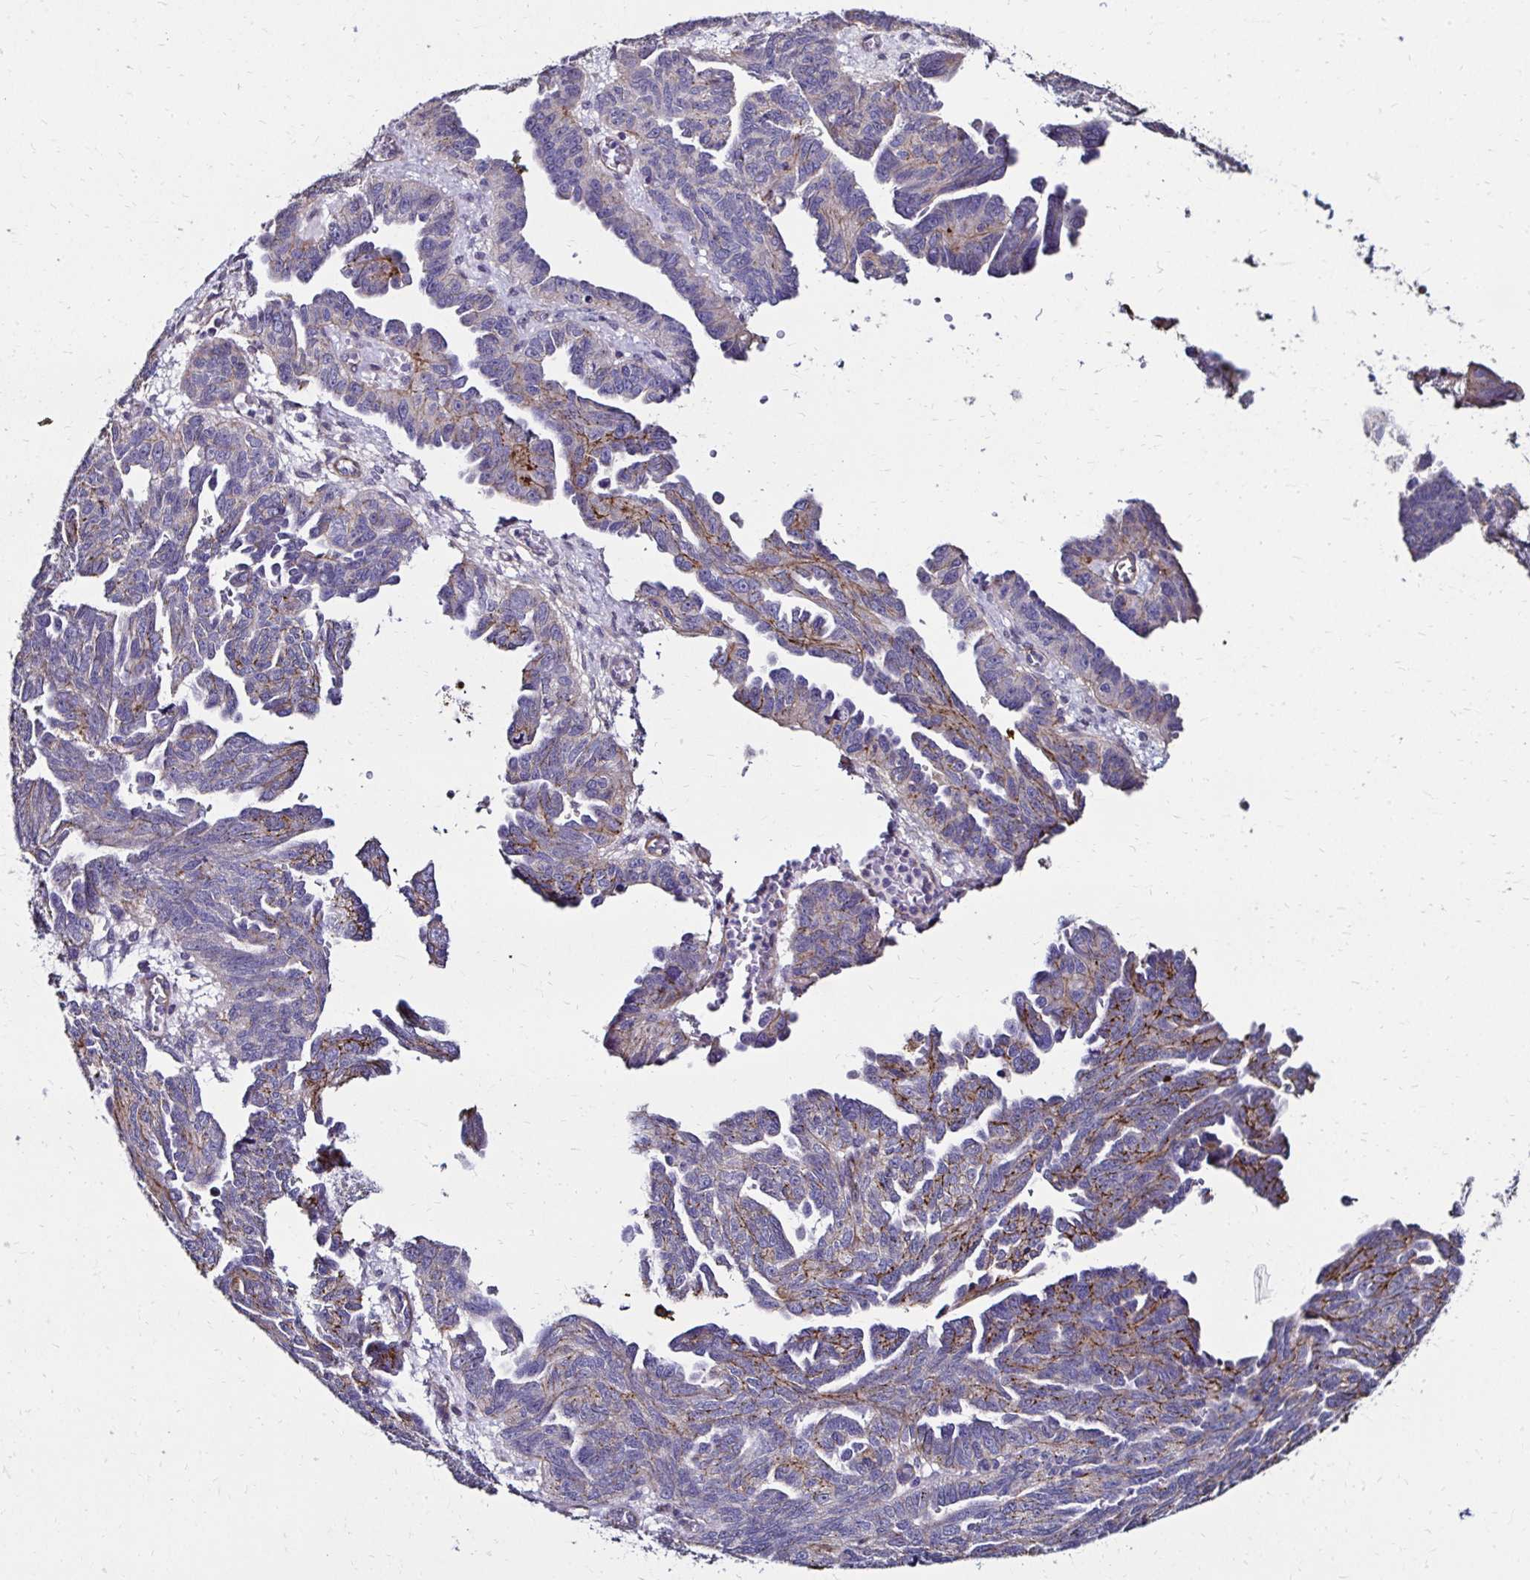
{"staining": {"intensity": "strong", "quantity": "25%-75%", "location": "cytoplasmic/membranous"}, "tissue": "ovarian cancer", "cell_type": "Tumor cells", "image_type": "cancer", "snomed": [{"axis": "morphology", "description": "Cystadenocarcinoma, serous, NOS"}, {"axis": "topography", "description": "Ovary"}], "caption": "This photomicrograph reveals IHC staining of ovarian cancer (serous cystadenocarcinoma), with high strong cytoplasmic/membranous staining in approximately 25%-75% of tumor cells.", "gene": "ITGB1", "patient": {"sex": "female", "age": 64}}